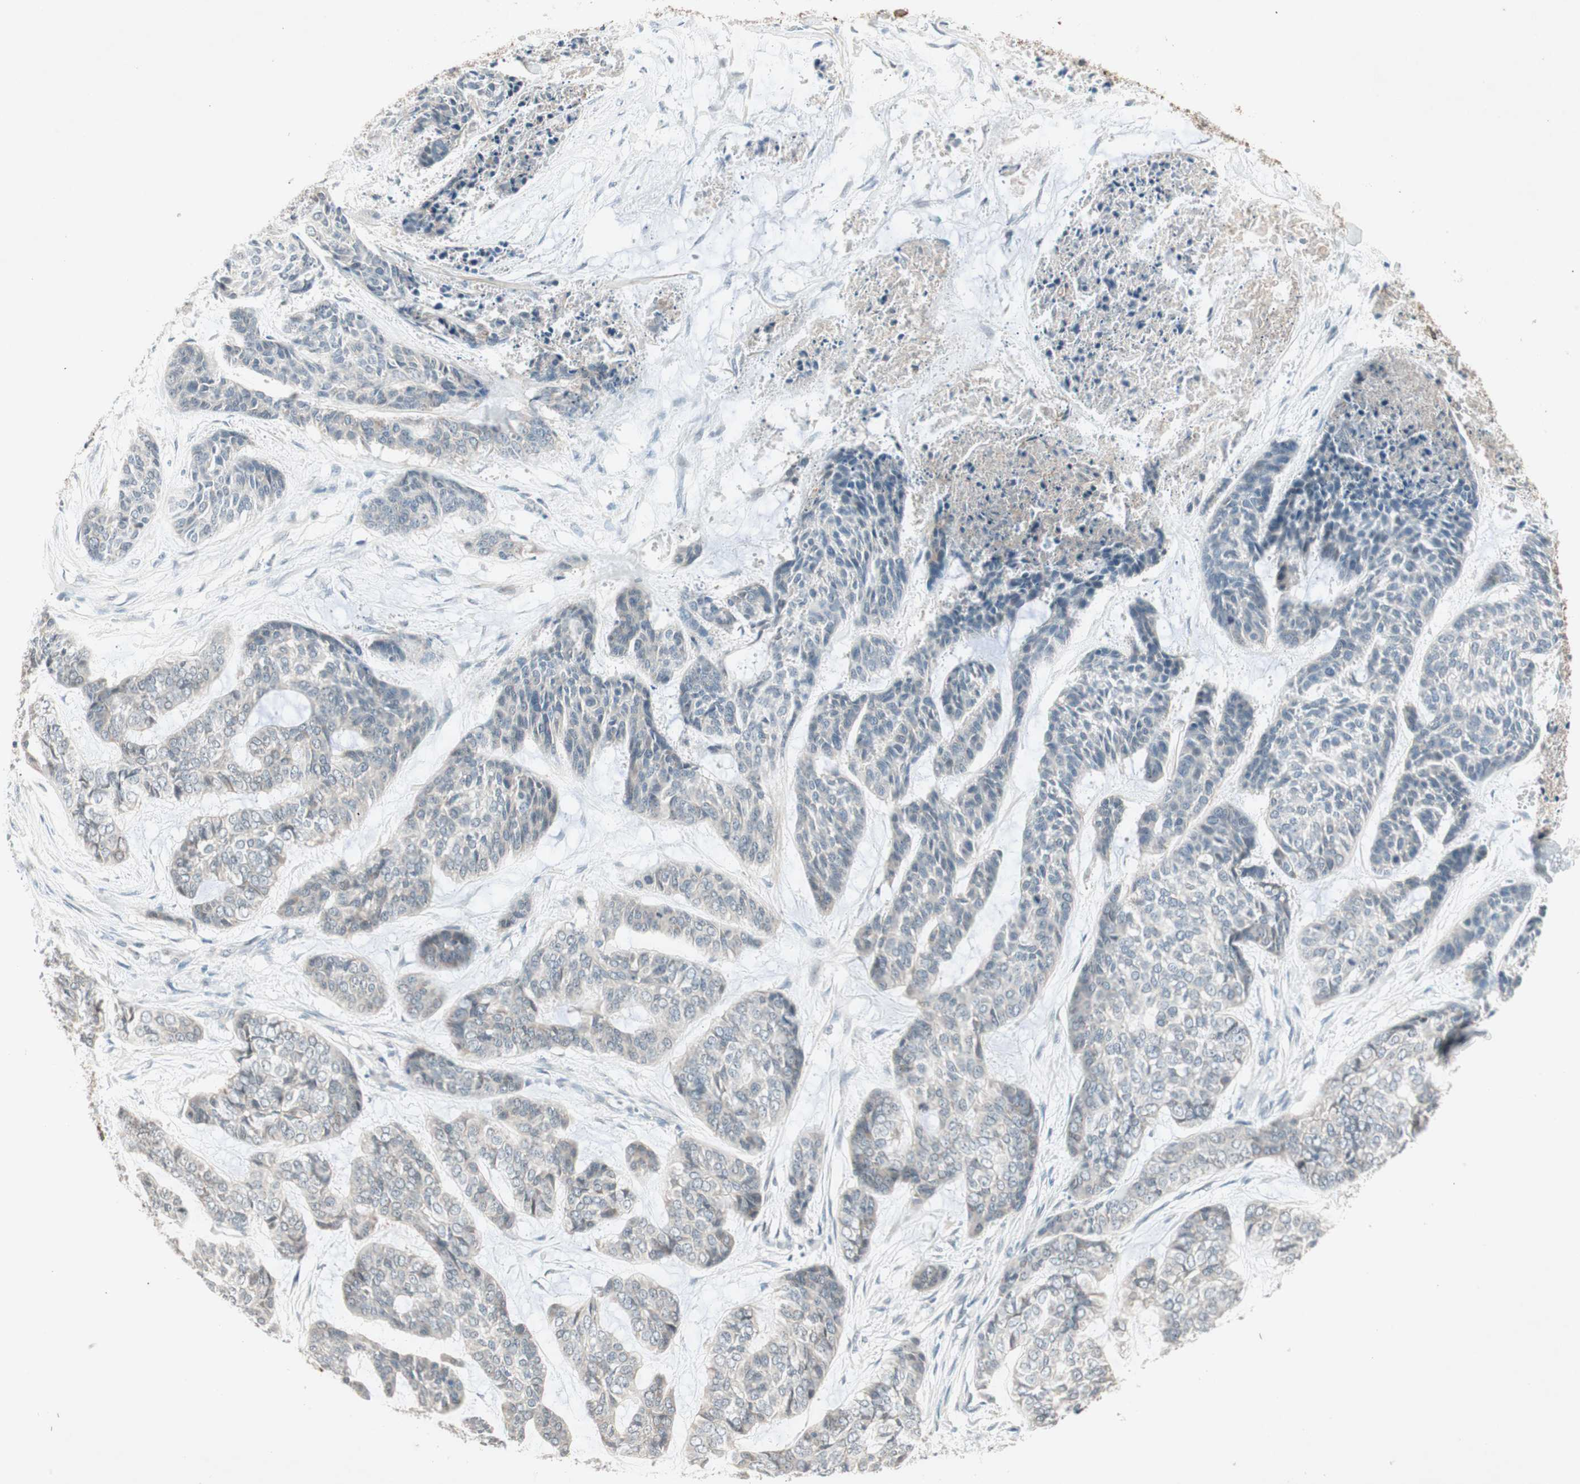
{"staining": {"intensity": "negative", "quantity": "none", "location": "none"}, "tissue": "skin cancer", "cell_type": "Tumor cells", "image_type": "cancer", "snomed": [{"axis": "morphology", "description": "Basal cell carcinoma"}, {"axis": "topography", "description": "Skin"}], "caption": "IHC photomicrograph of human skin basal cell carcinoma stained for a protein (brown), which demonstrates no expression in tumor cells. (Immunohistochemistry (ihc), brightfield microscopy, high magnification).", "gene": "ITGB4", "patient": {"sex": "female", "age": 64}}